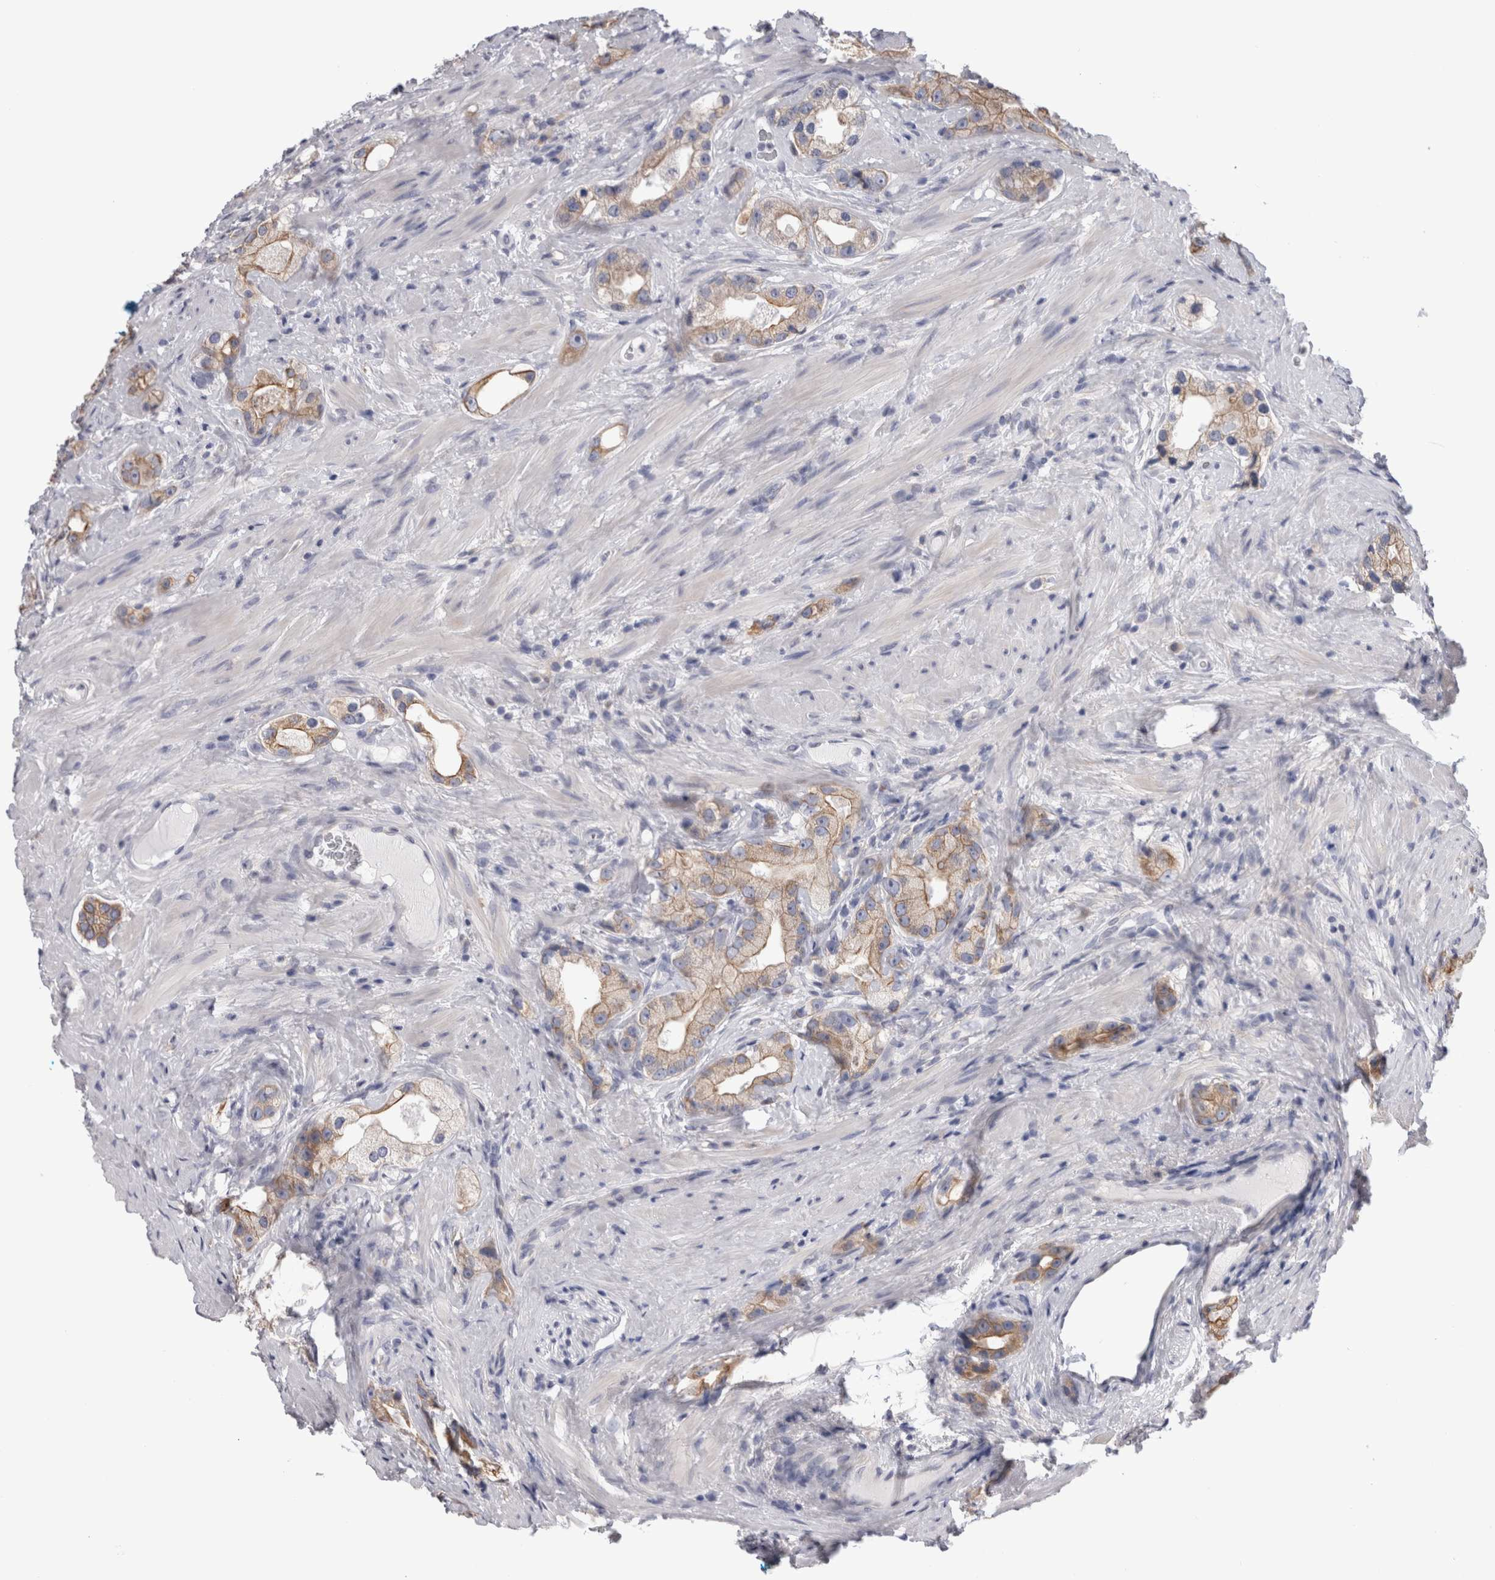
{"staining": {"intensity": "weak", "quantity": ">75%", "location": "cytoplasmic/membranous"}, "tissue": "prostate cancer", "cell_type": "Tumor cells", "image_type": "cancer", "snomed": [{"axis": "morphology", "description": "Adenocarcinoma, High grade"}, {"axis": "topography", "description": "Prostate"}], "caption": "High-power microscopy captured an immunohistochemistry (IHC) photomicrograph of adenocarcinoma (high-grade) (prostate), revealing weak cytoplasmic/membranous staining in approximately >75% of tumor cells.", "gene": "SMAP2", "patient": {"sex": "male", "age": 63}}